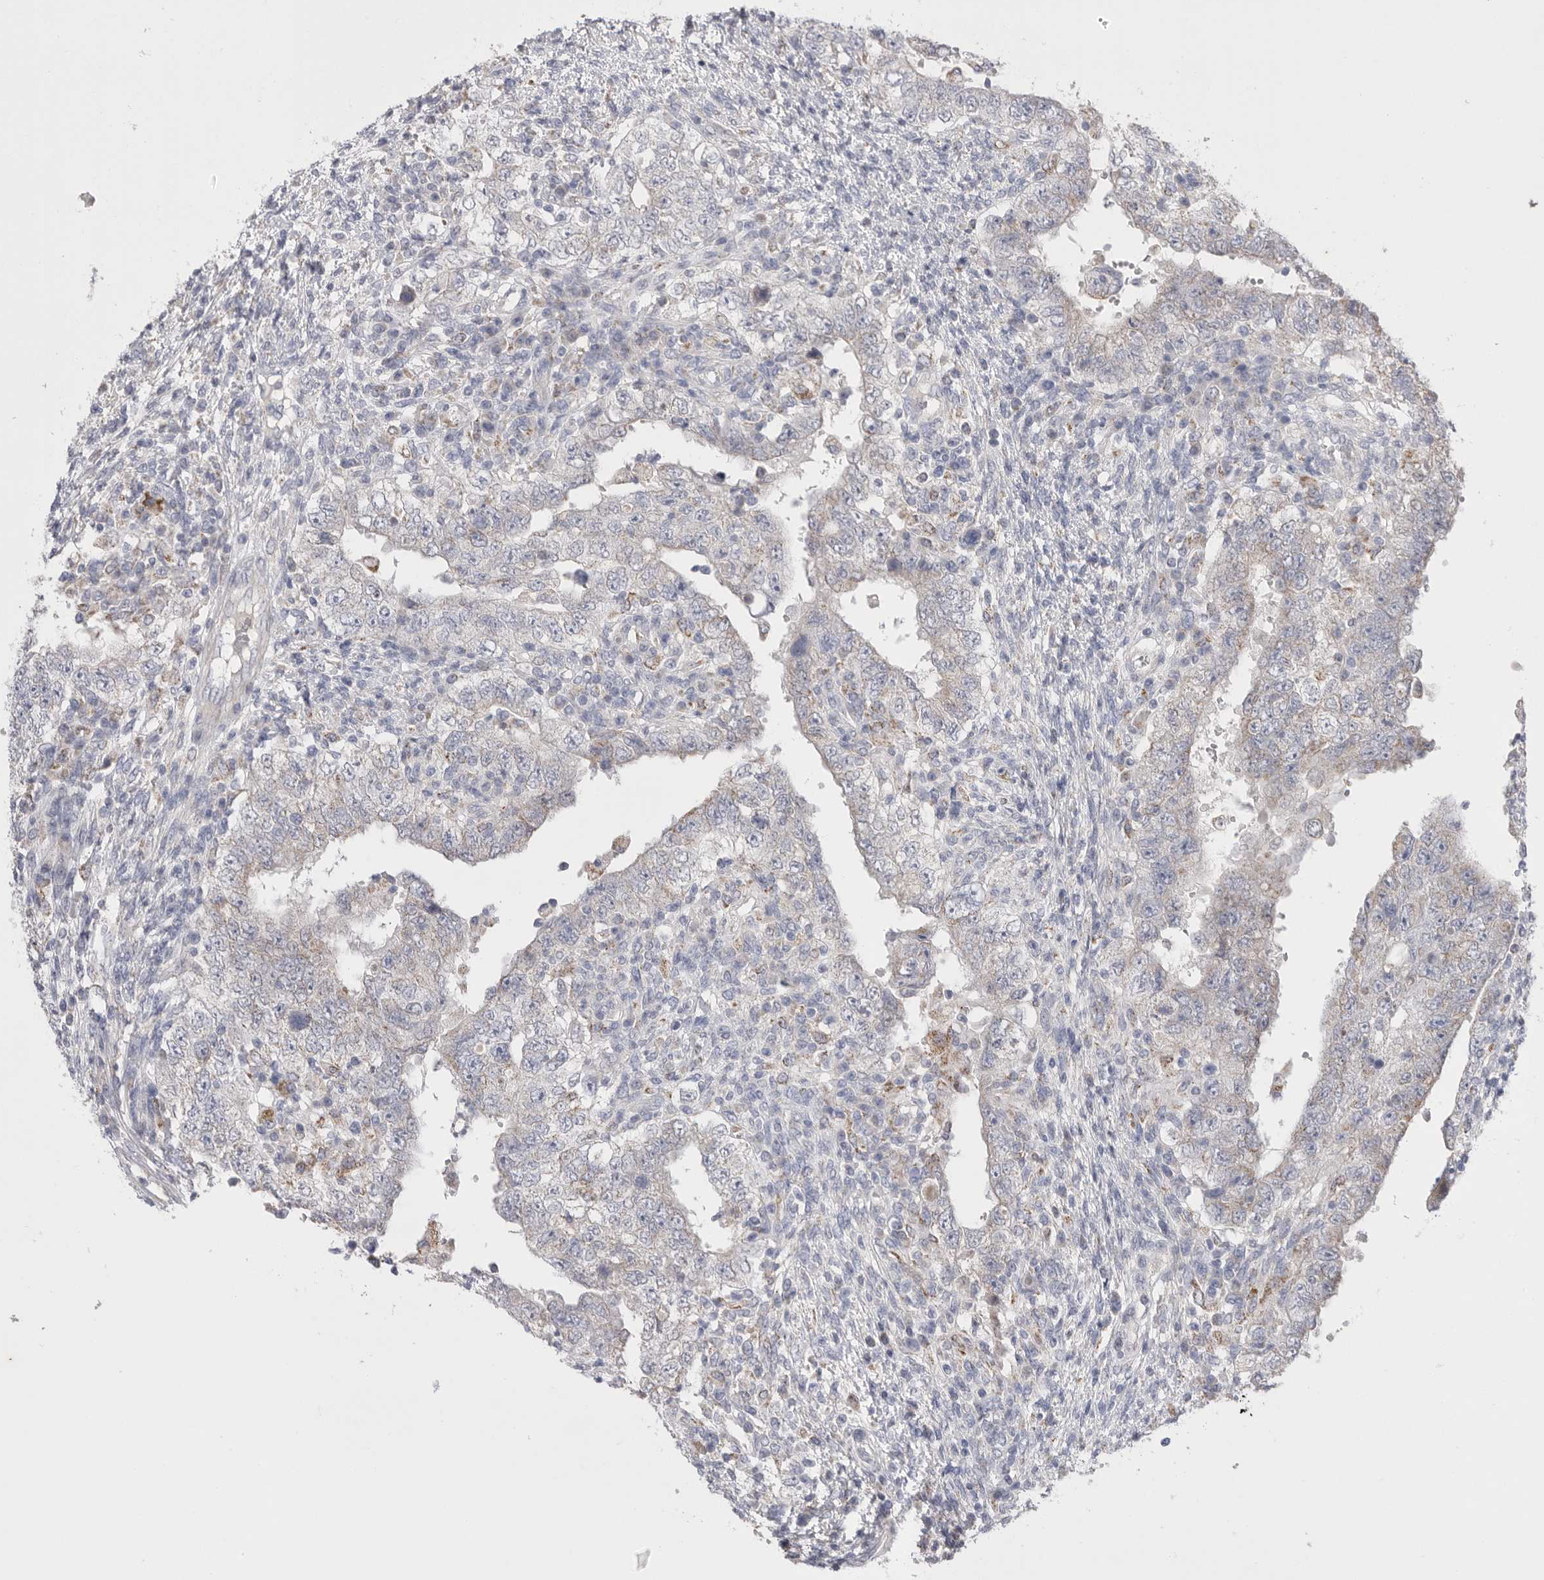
{"staining": {"intensity": "negative", "quantity": "none", "location": "none"}, "tissue": "testis cancer", "cell_type": "Tumor cells", "image_type": "cancer", "snomed": [{"axis": "morphology", "description": "Carcinoma, Embryonal, NOS"}, {"axis": "topography", "description": "Testis"}], "caption": "The histopathology image exhibits no significant staining in tumor cells of testis embryonal carcinoma.", "gene": "CCDC126", "patient": {"sex": "male", "age": 26}}